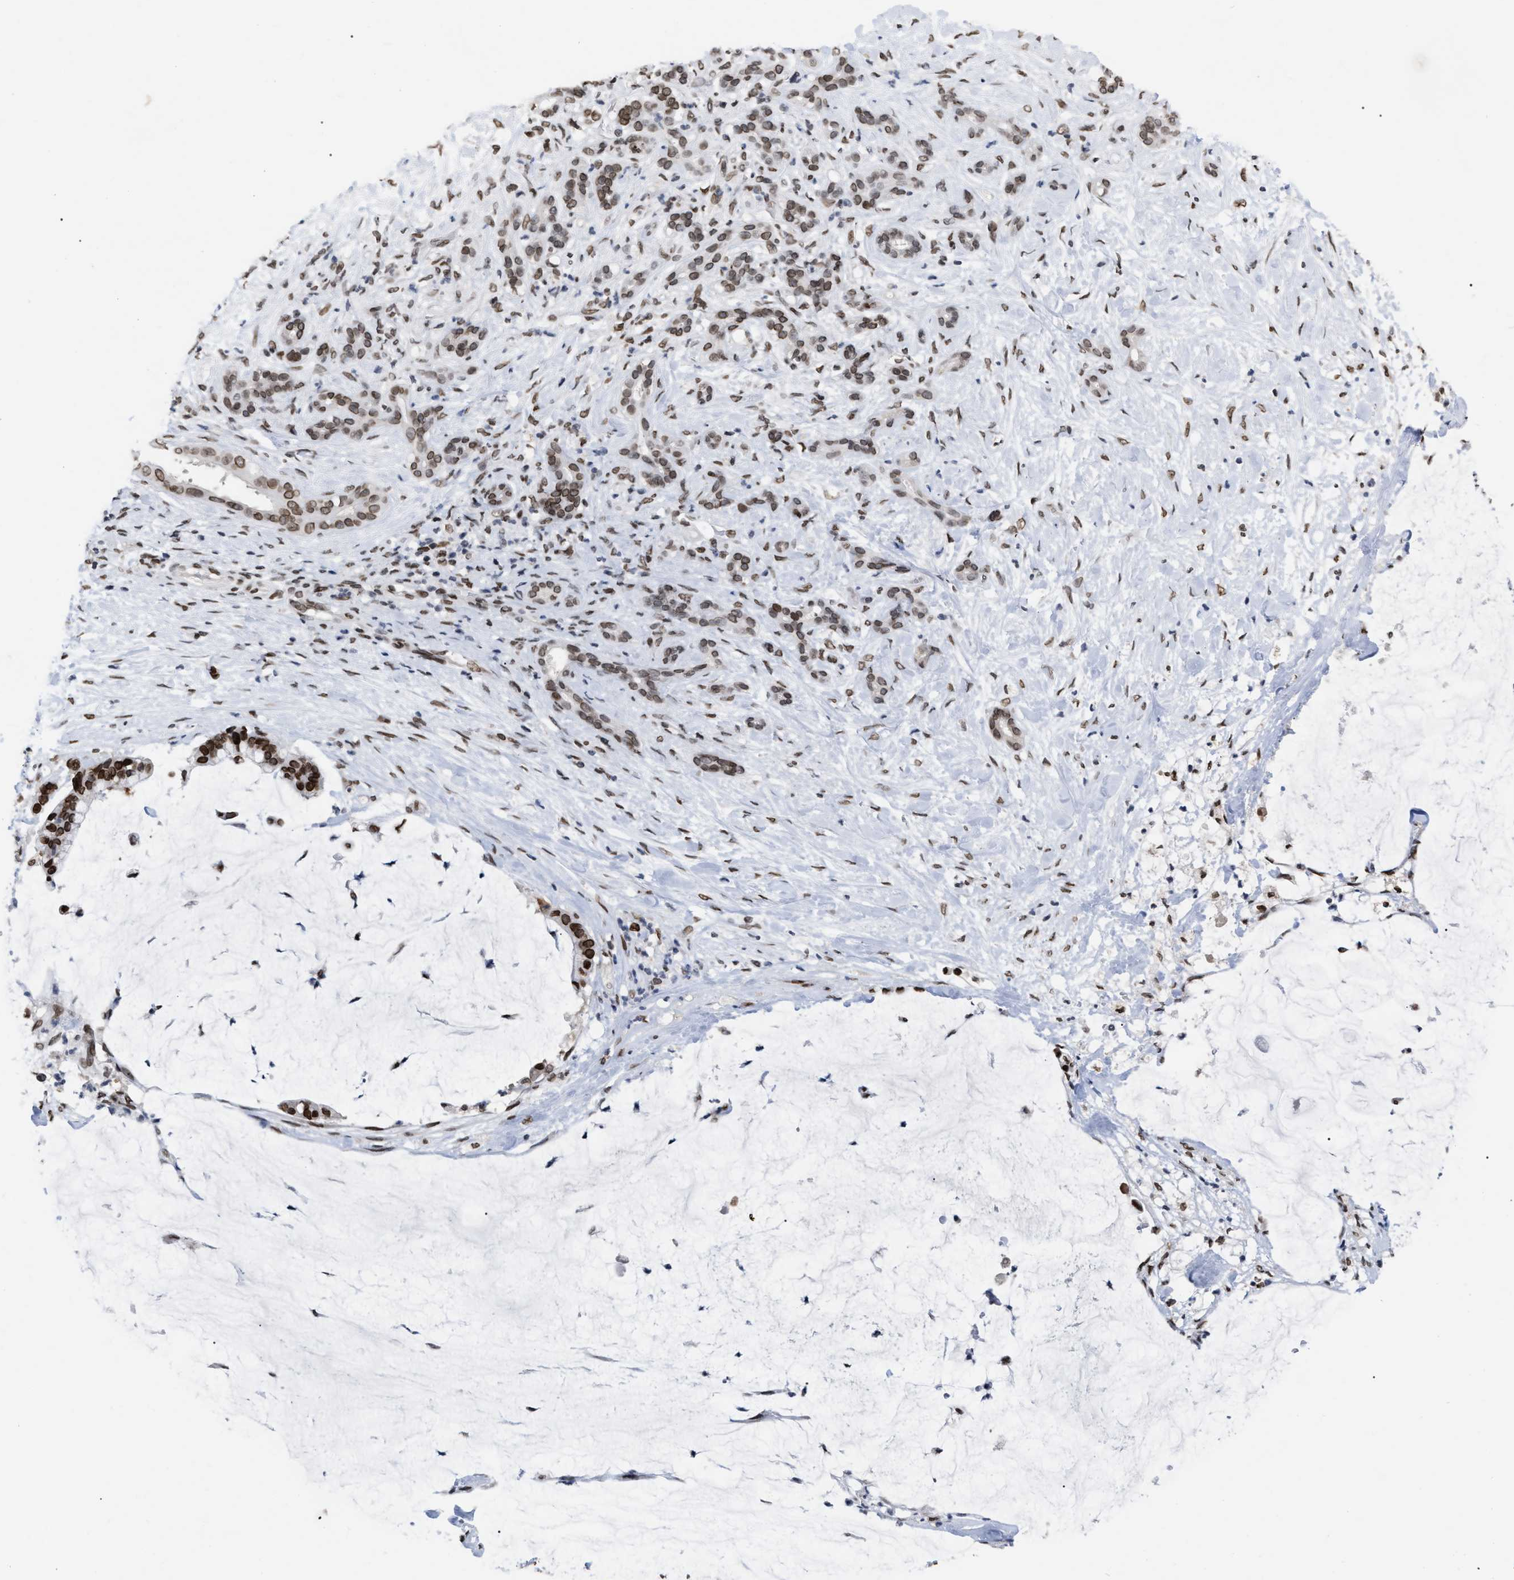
{"staining": {"intensity": "strong", "quantity": ">75%", "location": "nuclear"}, "tissue": "pancreatic cancer", "cell_type": "Tumor cells", "image_type": "cancer", "snomed": [{"axis": "morphology", "description": "Adenocarcinoma, NOS"}, {"axis": "topography", "description": "Pancreas"}], "caption": "Human adenocarcinoma (pancreatic) stained with a protein marker reveals strong staining in tumor cells.", "gene": "TPR", "patient": {"sex": "male", "age": 41}}